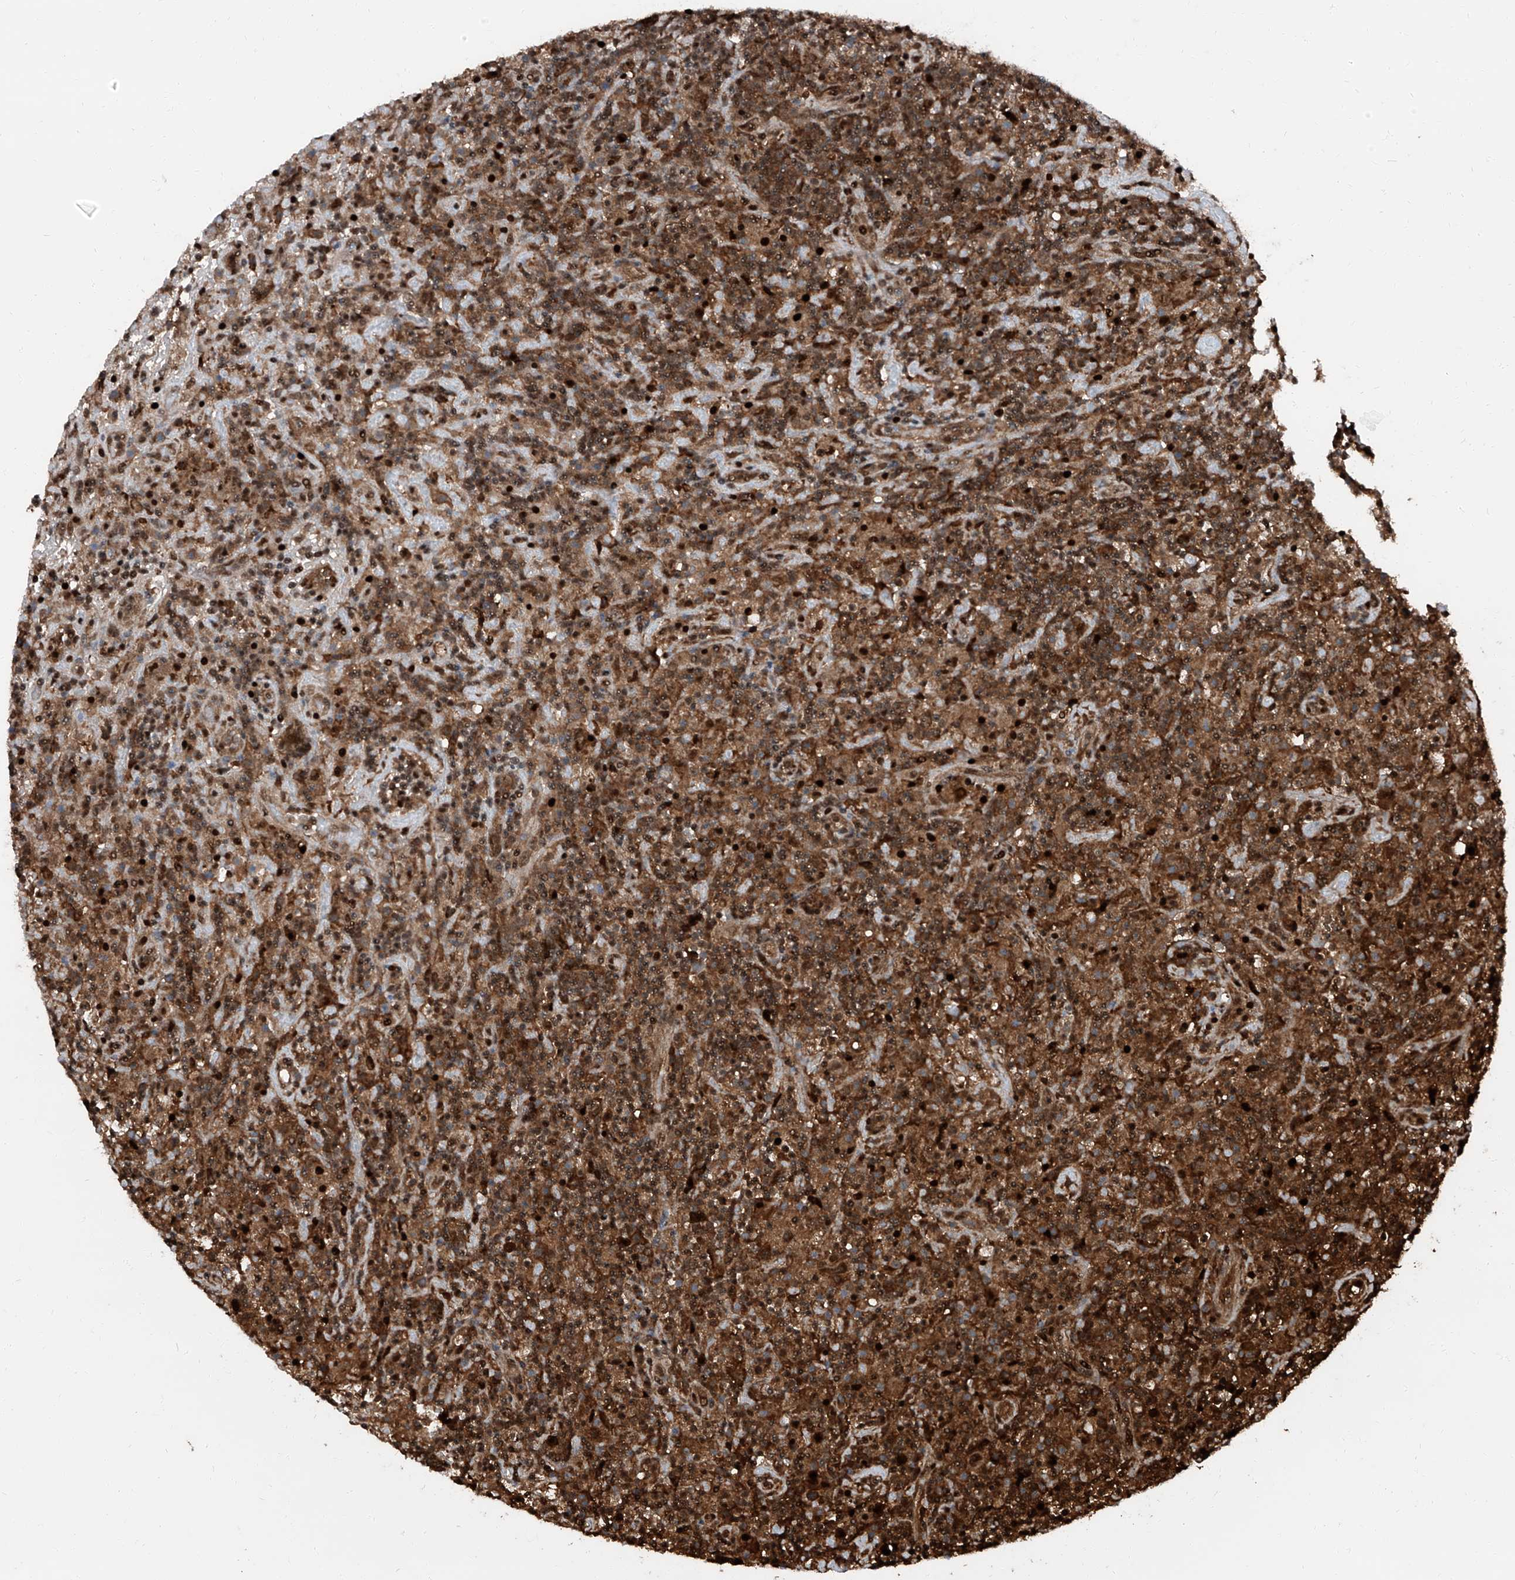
{"staining": {"intensity": "negative", "quantity": "none", "location": "none"}, "tissue": "lymphoma", "cell_type": "Tumor cells", "image_type": "cancer", "snomed": [{"axis": "morphology", "description": "Hodgkin's disease, NOS"}, {"axis": "topography", "description": "Lymph node"}], "caption": "This is an immunohistochemistry (IHC) micrograph of human Hodgkin's disease. There is no expression in tumor cells.", "gene": "PSMB10", "patient": {"sex": "male", "age": 70}}